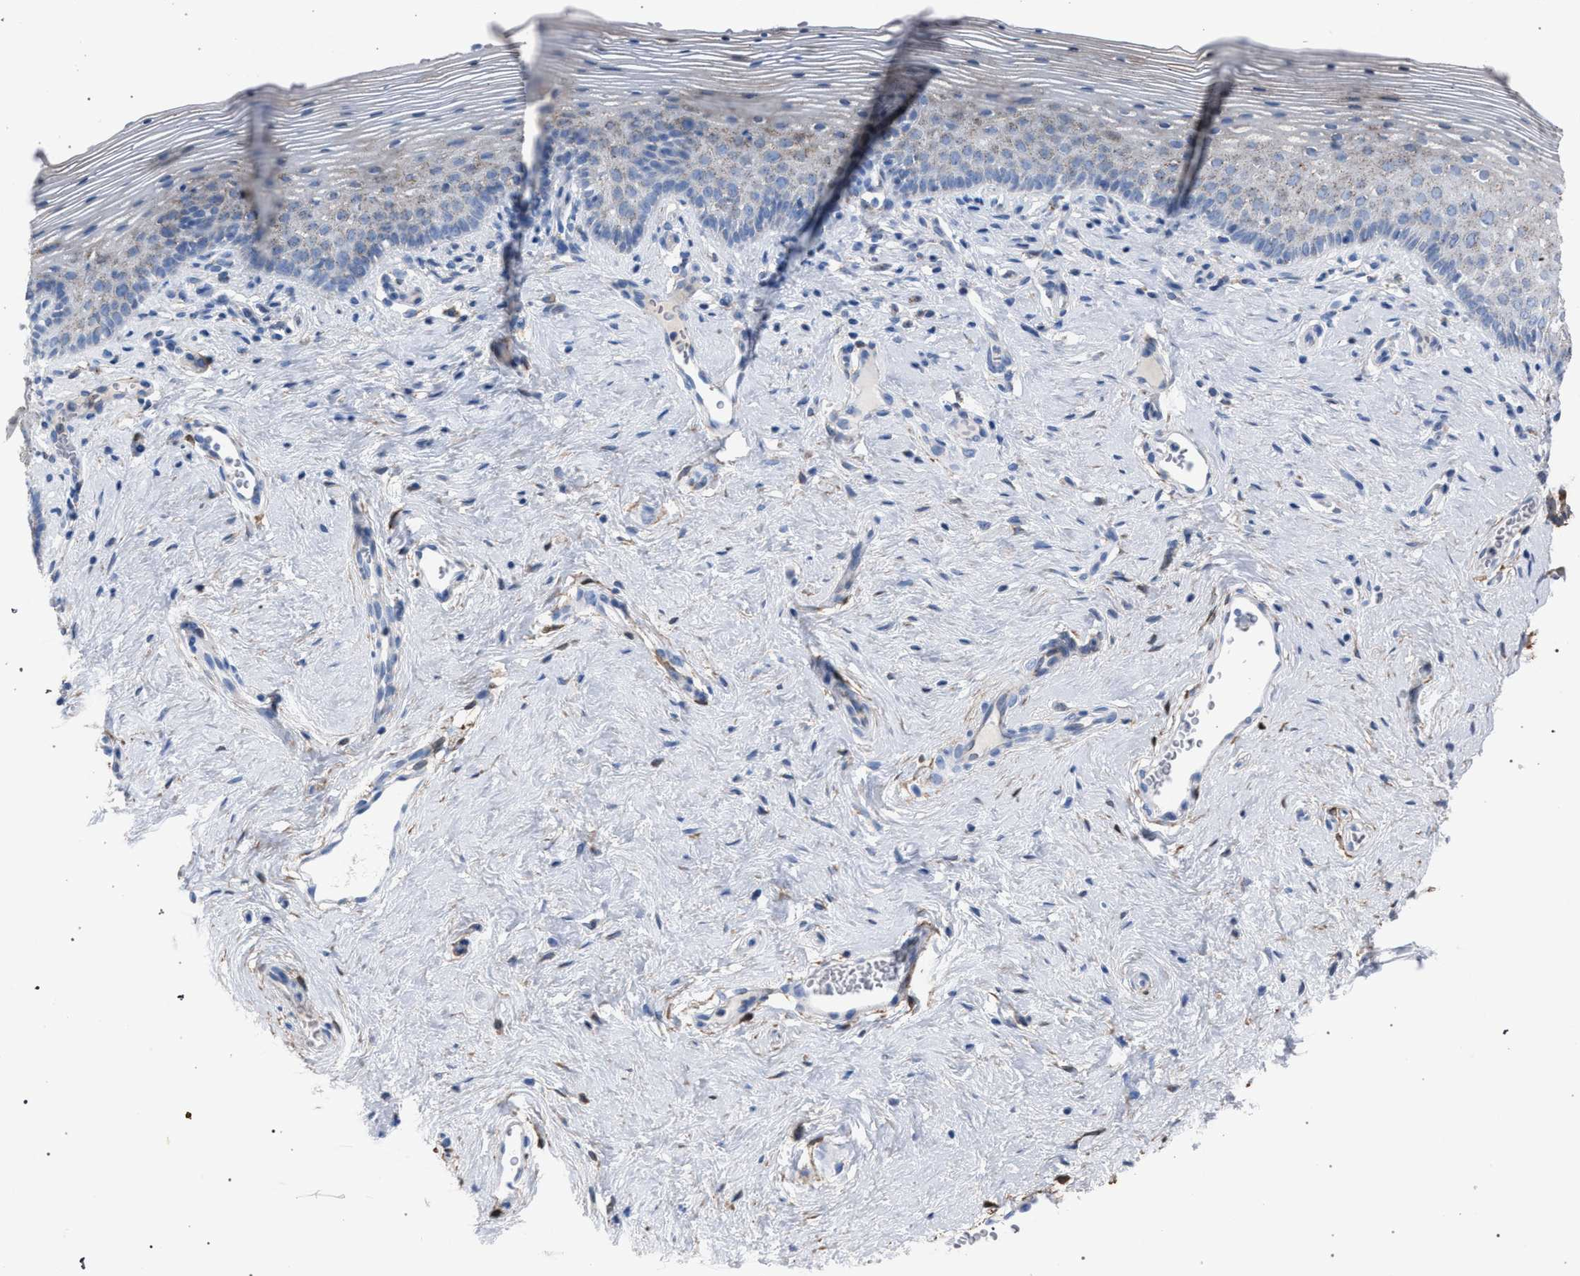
{"staining": {"intensity": "weak", "quantity": "<25%", "location": "cytoplasmic/membranous"}, "tissue": "vagina", "cell_type": "Squamous epithelial cells", "image_type": "normal", "snomed": [{"axis": "morphology", "description": "Normal tissue, NOS"}, {"axis": "topography", "description": "Vagina"}], "caption": "This histopathology image is of normal vagina stained with immunohistochemistry to label a protein in brown with the nuclei are counter-stained blue. There is no staining in squamous epithelial cells. Brightfield microscopy of immunohistochemistry (IHC) stained with DAB (3,3'-diaminobenzidine) (brown) and hematoxylin (blue), captured at high magnification.", "gene": "HSD17B4", "patient": {"sex": "female", "age": 32}}